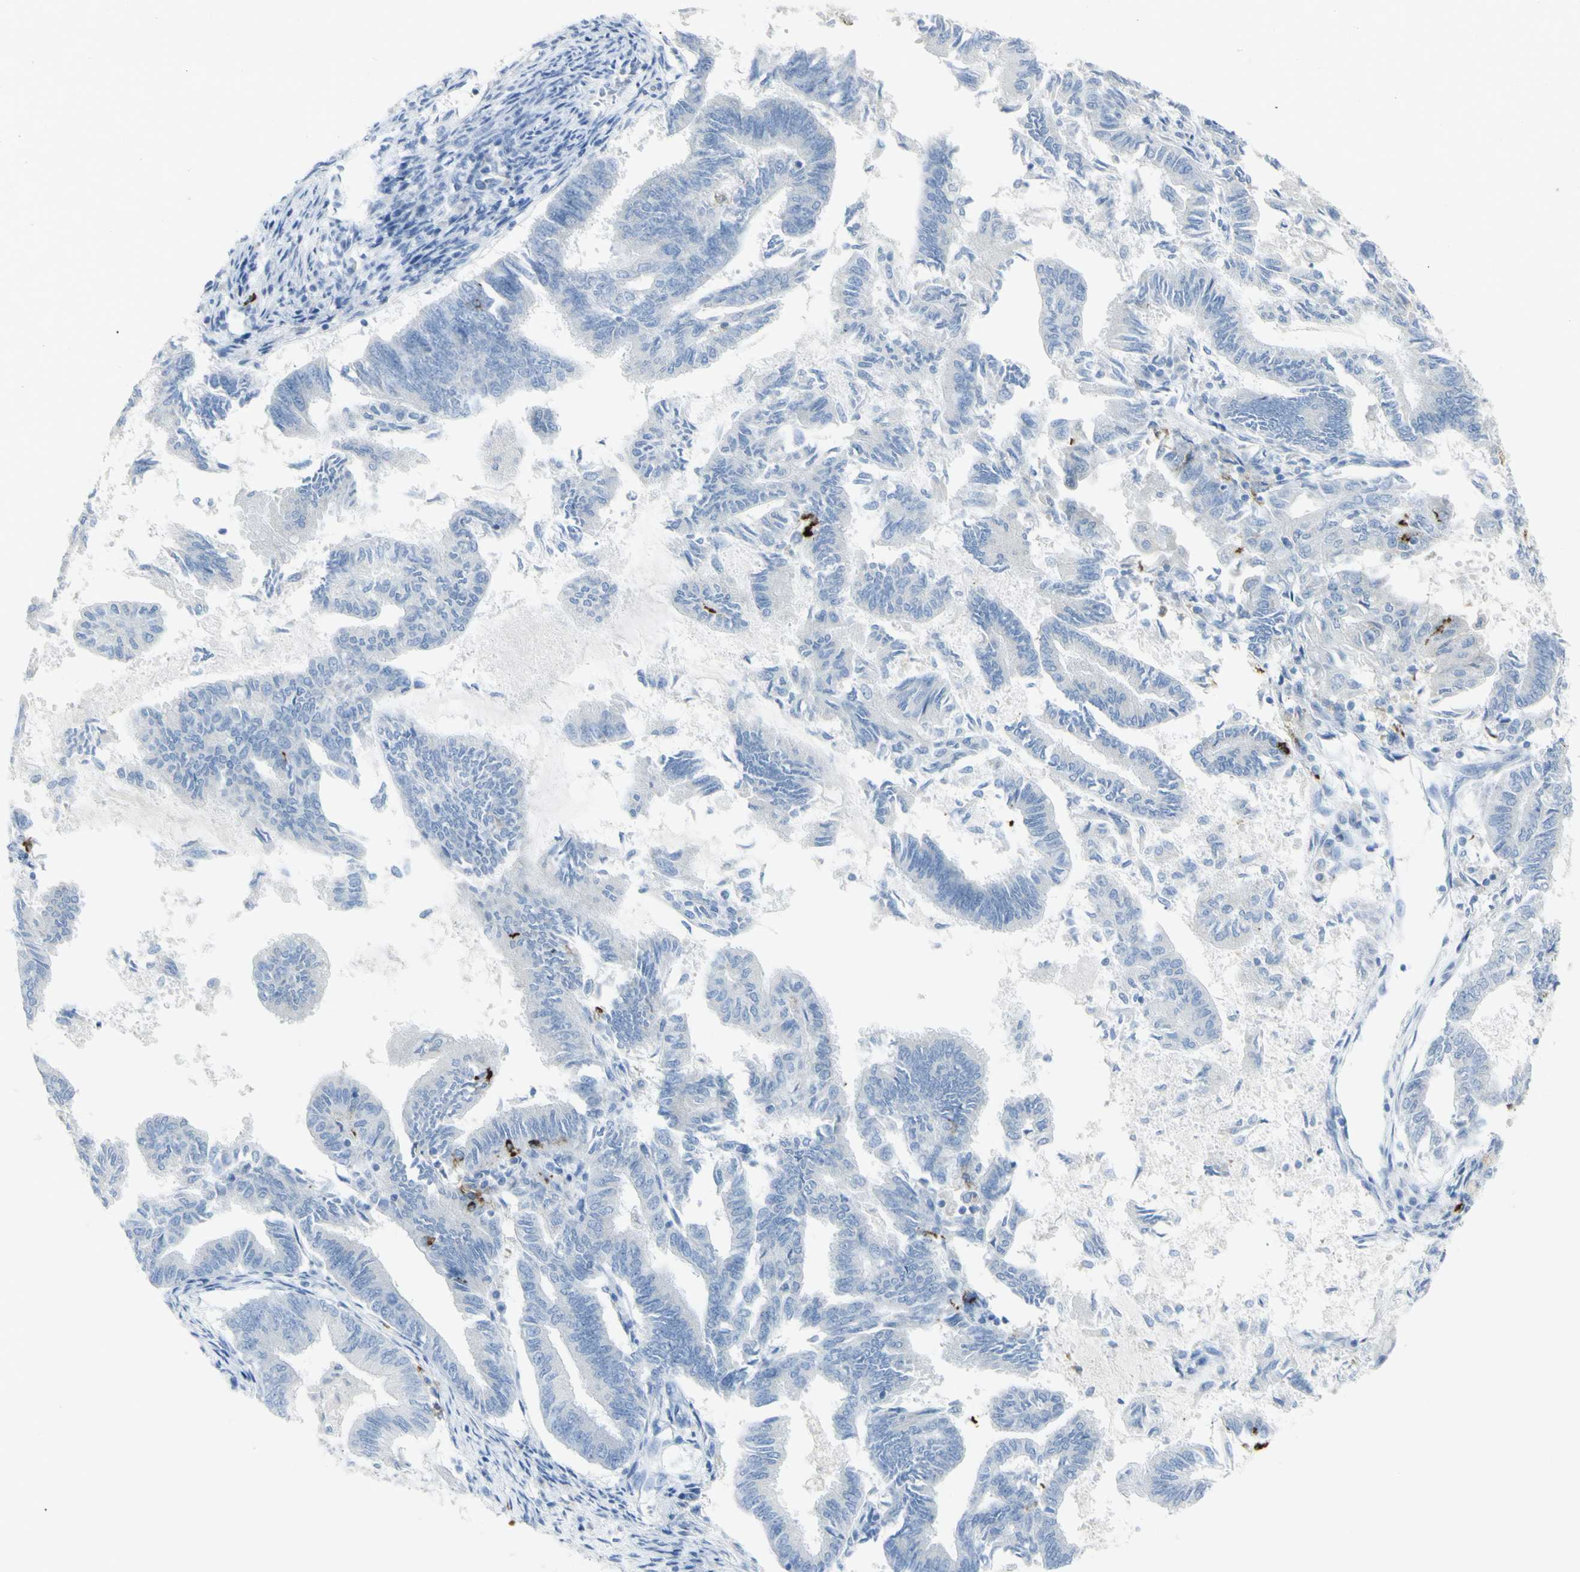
{"staining": {"intensity": "negative", "quantity": "none", "location": "none"}, "tissue": "endometrial cancer", "cell_type": "Tumor cells", "image_type": "cancer", "snomed": [{"axis": "morphology", "description": "Adenocarcinoma, NOS"}, {"axis": "topography", "description": "Endometrium"}], "caption": "Immunohistochemical staining of adenocarcinoma (endometrial) demonstrates no significant staining in tumor cells.", "gene": "CD207", "patient": {"sex": "female", "age": 86}}